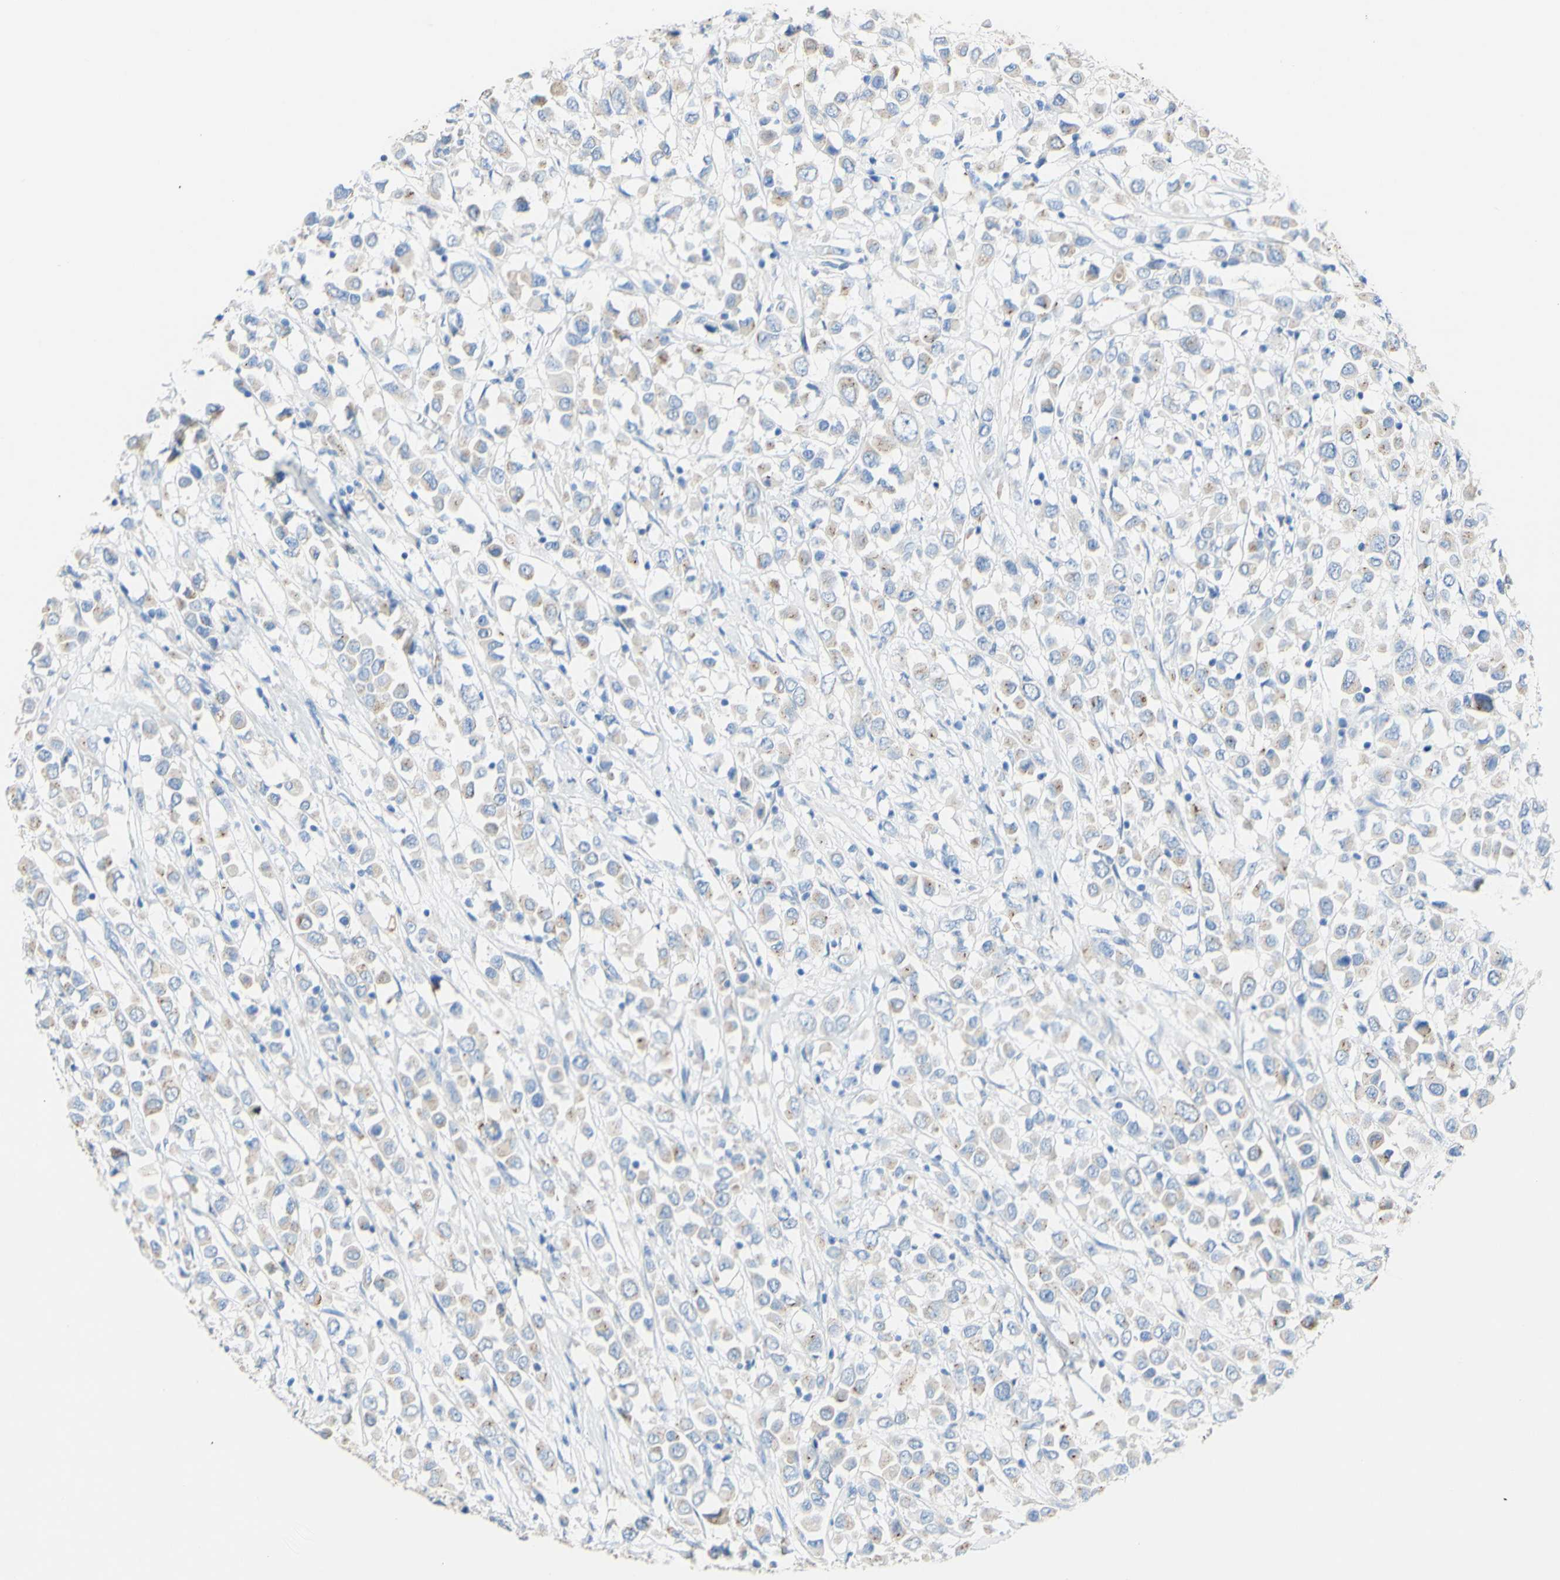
{"staining": {"intensity": "moderate", "quantity": "<25%", "location": "cytoplasmic/membranous"}, "tissue": "breast cancer", "cell_type": "Tumor cells", "image_type": "cancer", "snomed": [{"axis": "morphology", "description": "Duct carcinoma"}, {"axis": "topography", "description": "Breast"}], "caption": "A histopathology image of human breast cancer (intraductal carcinoma) stained for a protein shows moderate cytoplasmic/membranous brown staining in tumor cells. Ihc stains the protein of interest in brown and the nuclei are stained blue.", "gene": "DSC2", "patient": {"sex": "female", "age": 61}}